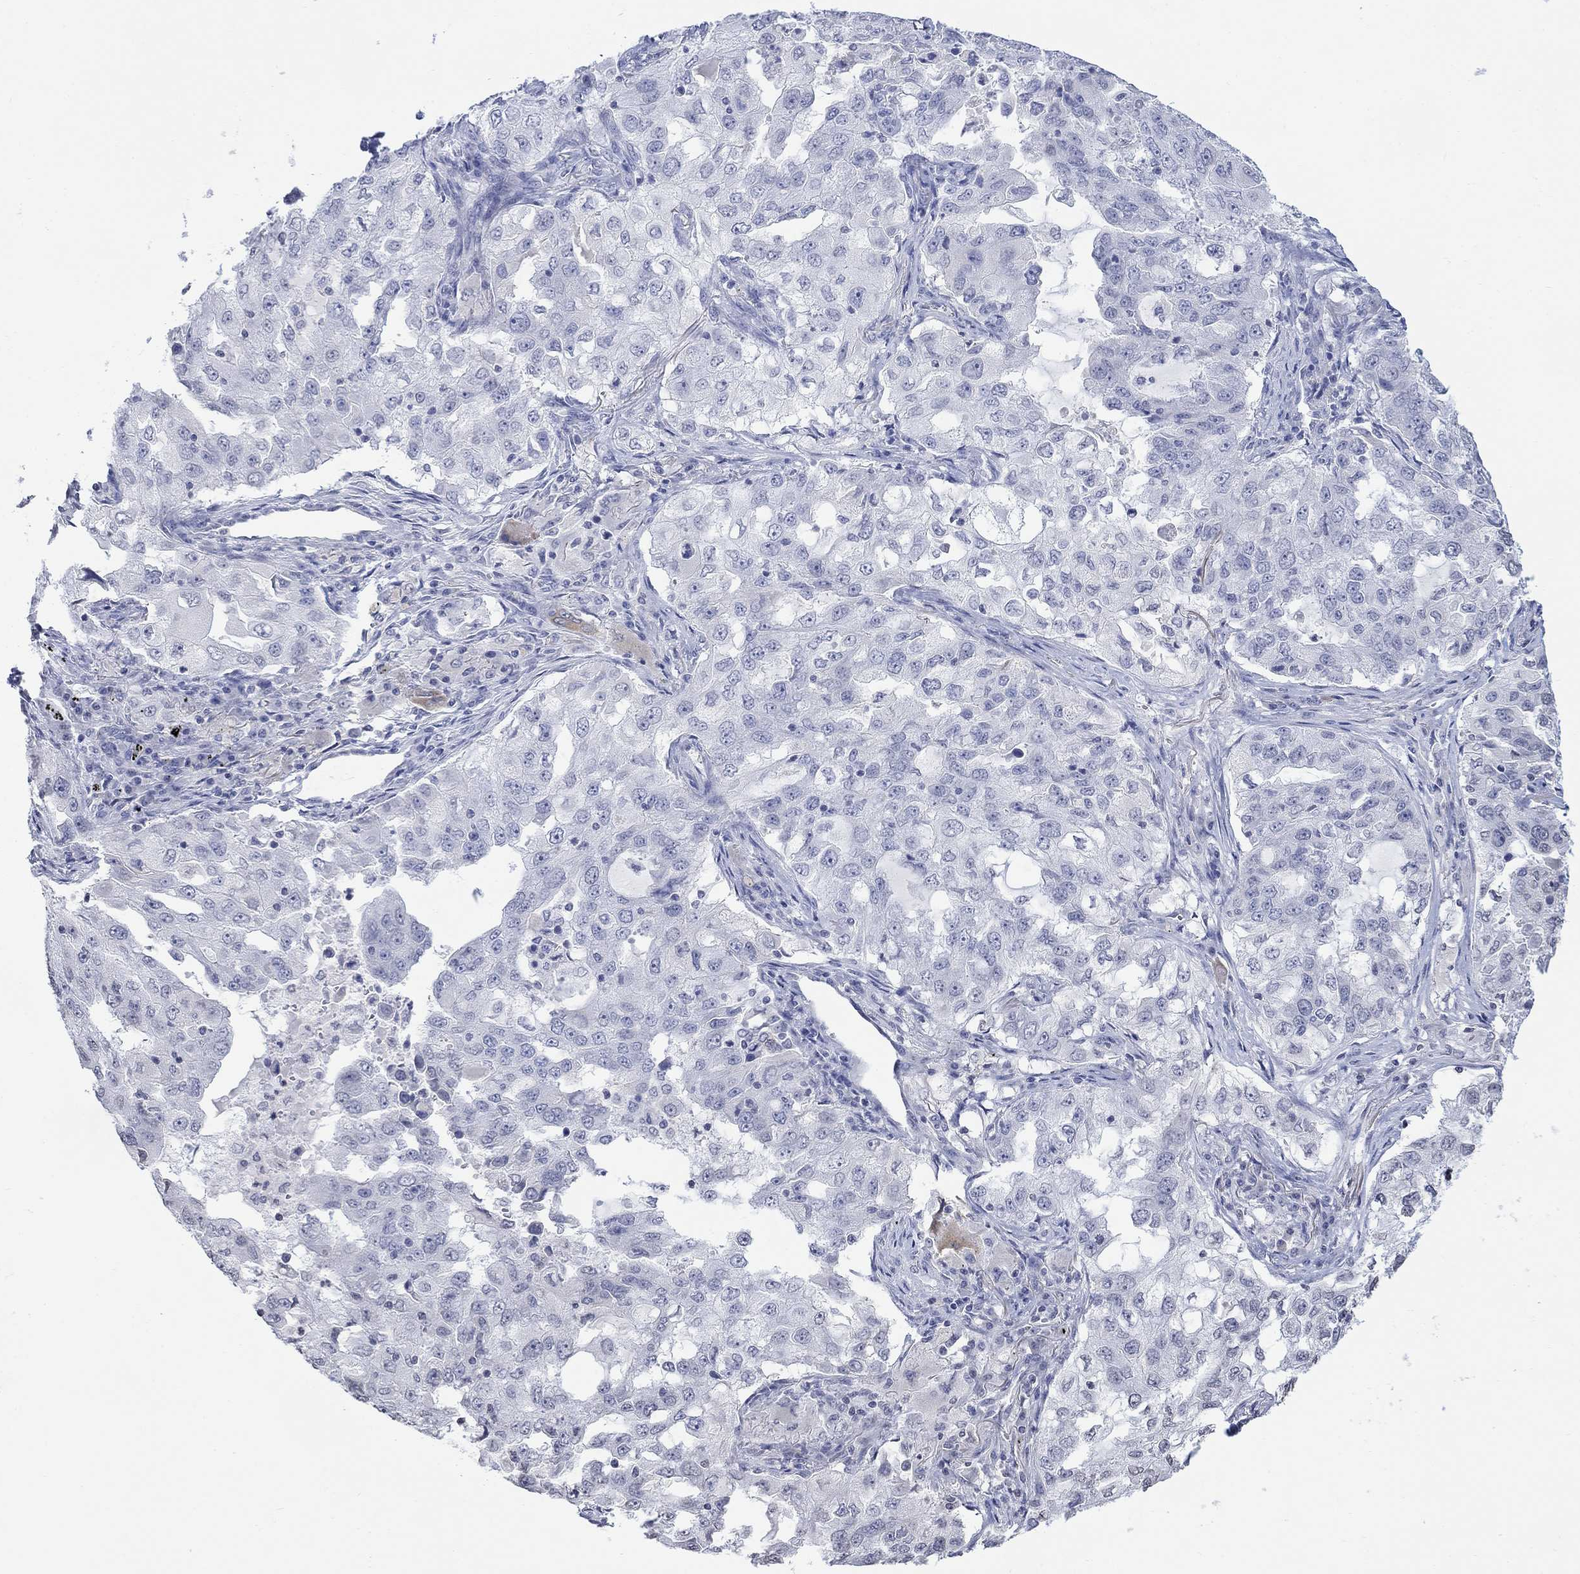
{"staining": {"intensity": "negative", "quantity": "none", "location": "none"}, "tissue": "lung cancer", "cell_type": "Tumor cells", "image_type": "cancer", "snomed": [{"axis": "morphology", "description": "Adenocarcinoma, NOS"}, {"axis": "topography", "description": "Lung"}], "caption": "The immunohistochemistry (IHC) micrograph has no significant staining in tumor cells of lung cancer tissue.", "gene": "TMEM255A", "patient": {"sex": "female", "age": 61}}